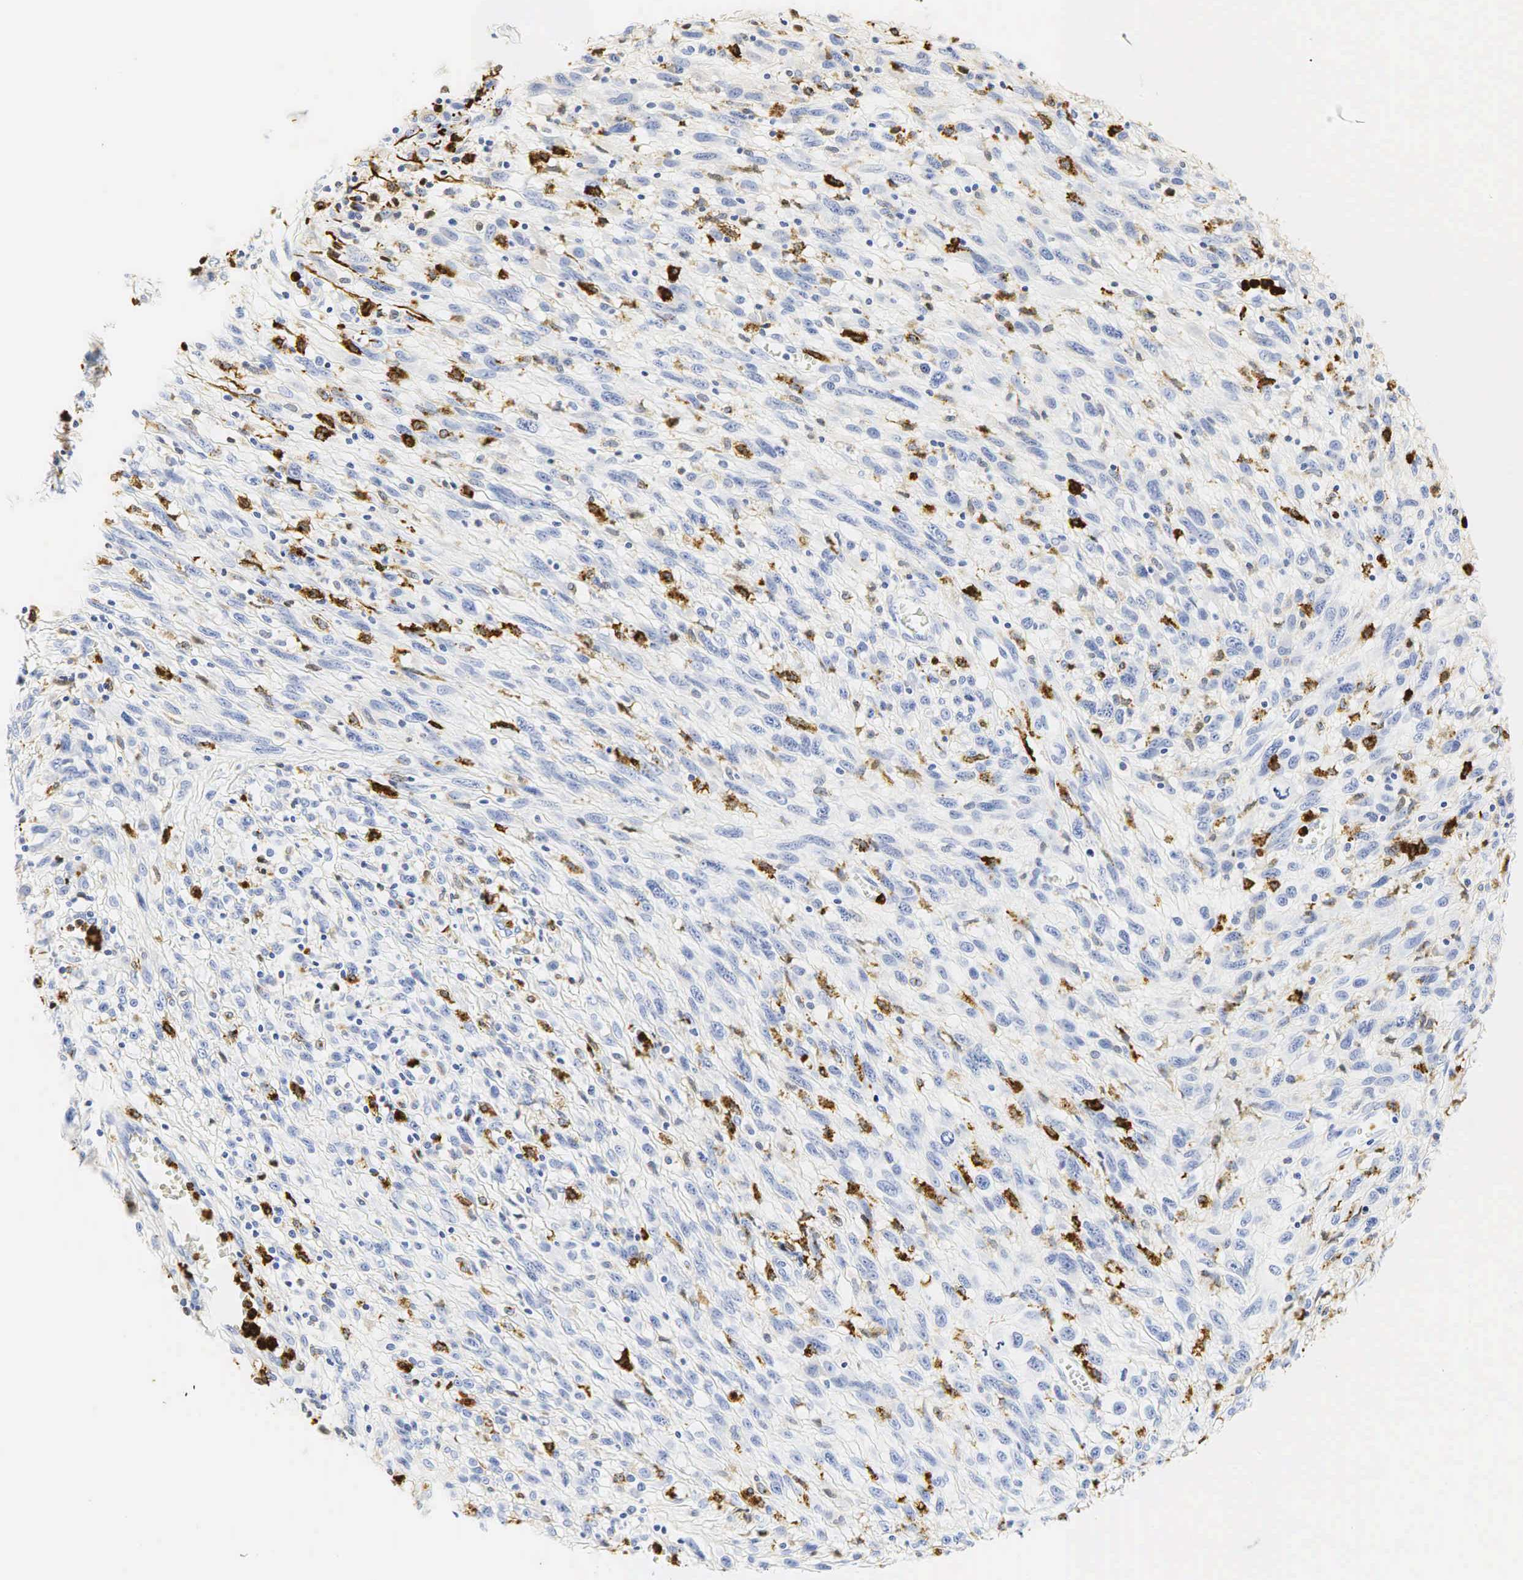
{"staining": {"intensity": "negative", "quantity": "none", "location": "none"}, "tissue": "melanoma", "cell_type": "Tumor cells", "image_type": "cancer", "snomed": [{"axis": "morphology", "description": "Malignant melanoma, NOS"}, {"axis": "topography", "description": "Skin"}], "caption": "Immunohistochemistry image of neoplastic tissue: human melanoma stained with DAB exhibits no significant protein staining in tumor cells.", "gene": "LYZ", "patient": {"sex": "male", "age": 51}}